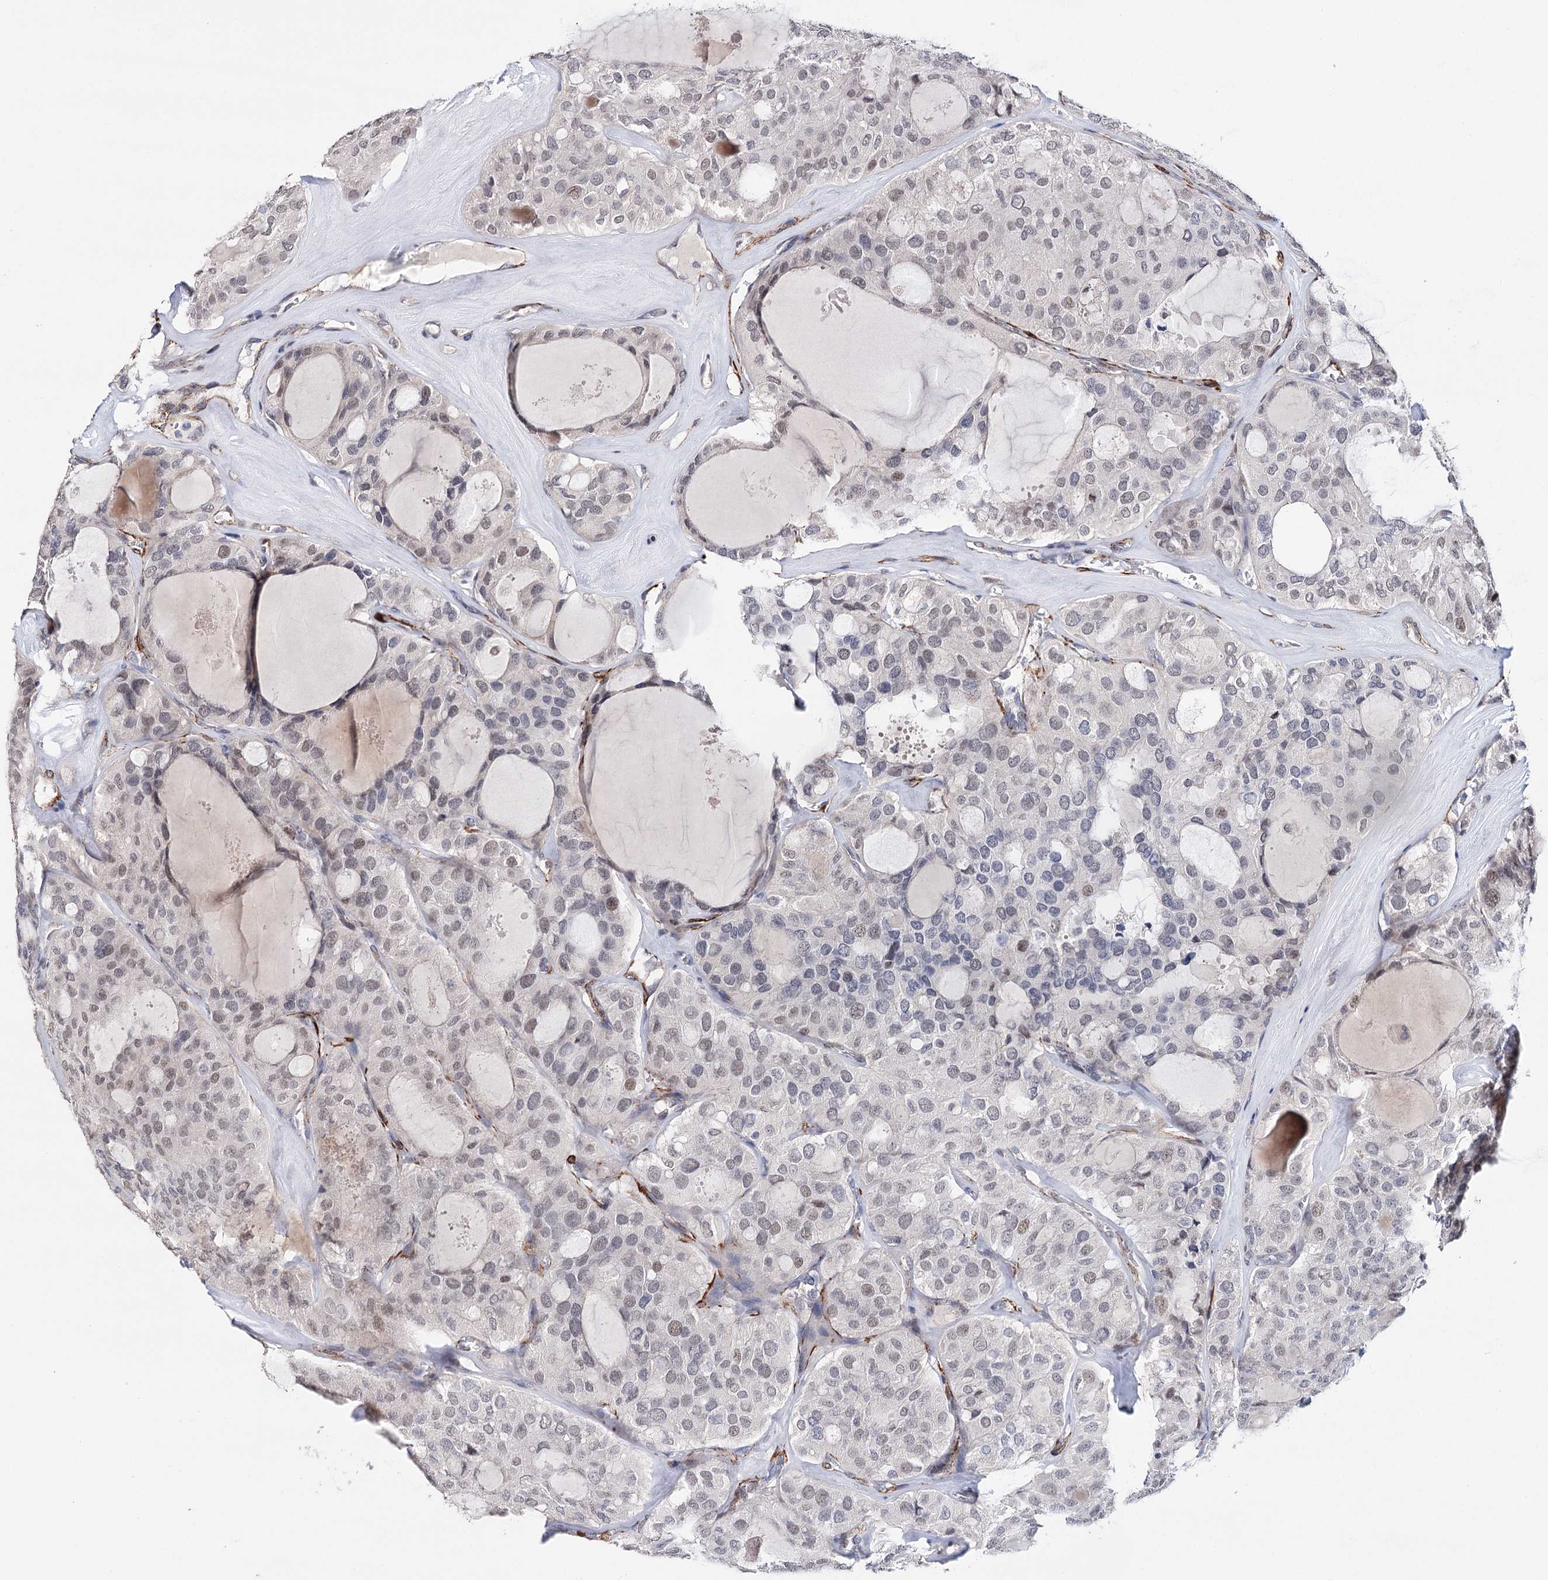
{"staining": {"intensity": "weak", "quantity": "<25%", "location": "nuclear"}, "tissue": "thyroid cancer", "cell_type": "Tumor cells", "image_type": "cancer", "snomed": [{"axis": "morphology", "description": "Follicular adenoma carcinoma, NOS"}, {"axis": "topography", "description": "Thyroid gland"}], "caption": "Micrograph shows no significant protein positivity in tumor cells of thyroid cancer (follicular adenoma carcinoma).", "gene": "CFAP46", "patient": {"sex": "male", "age": 75}}